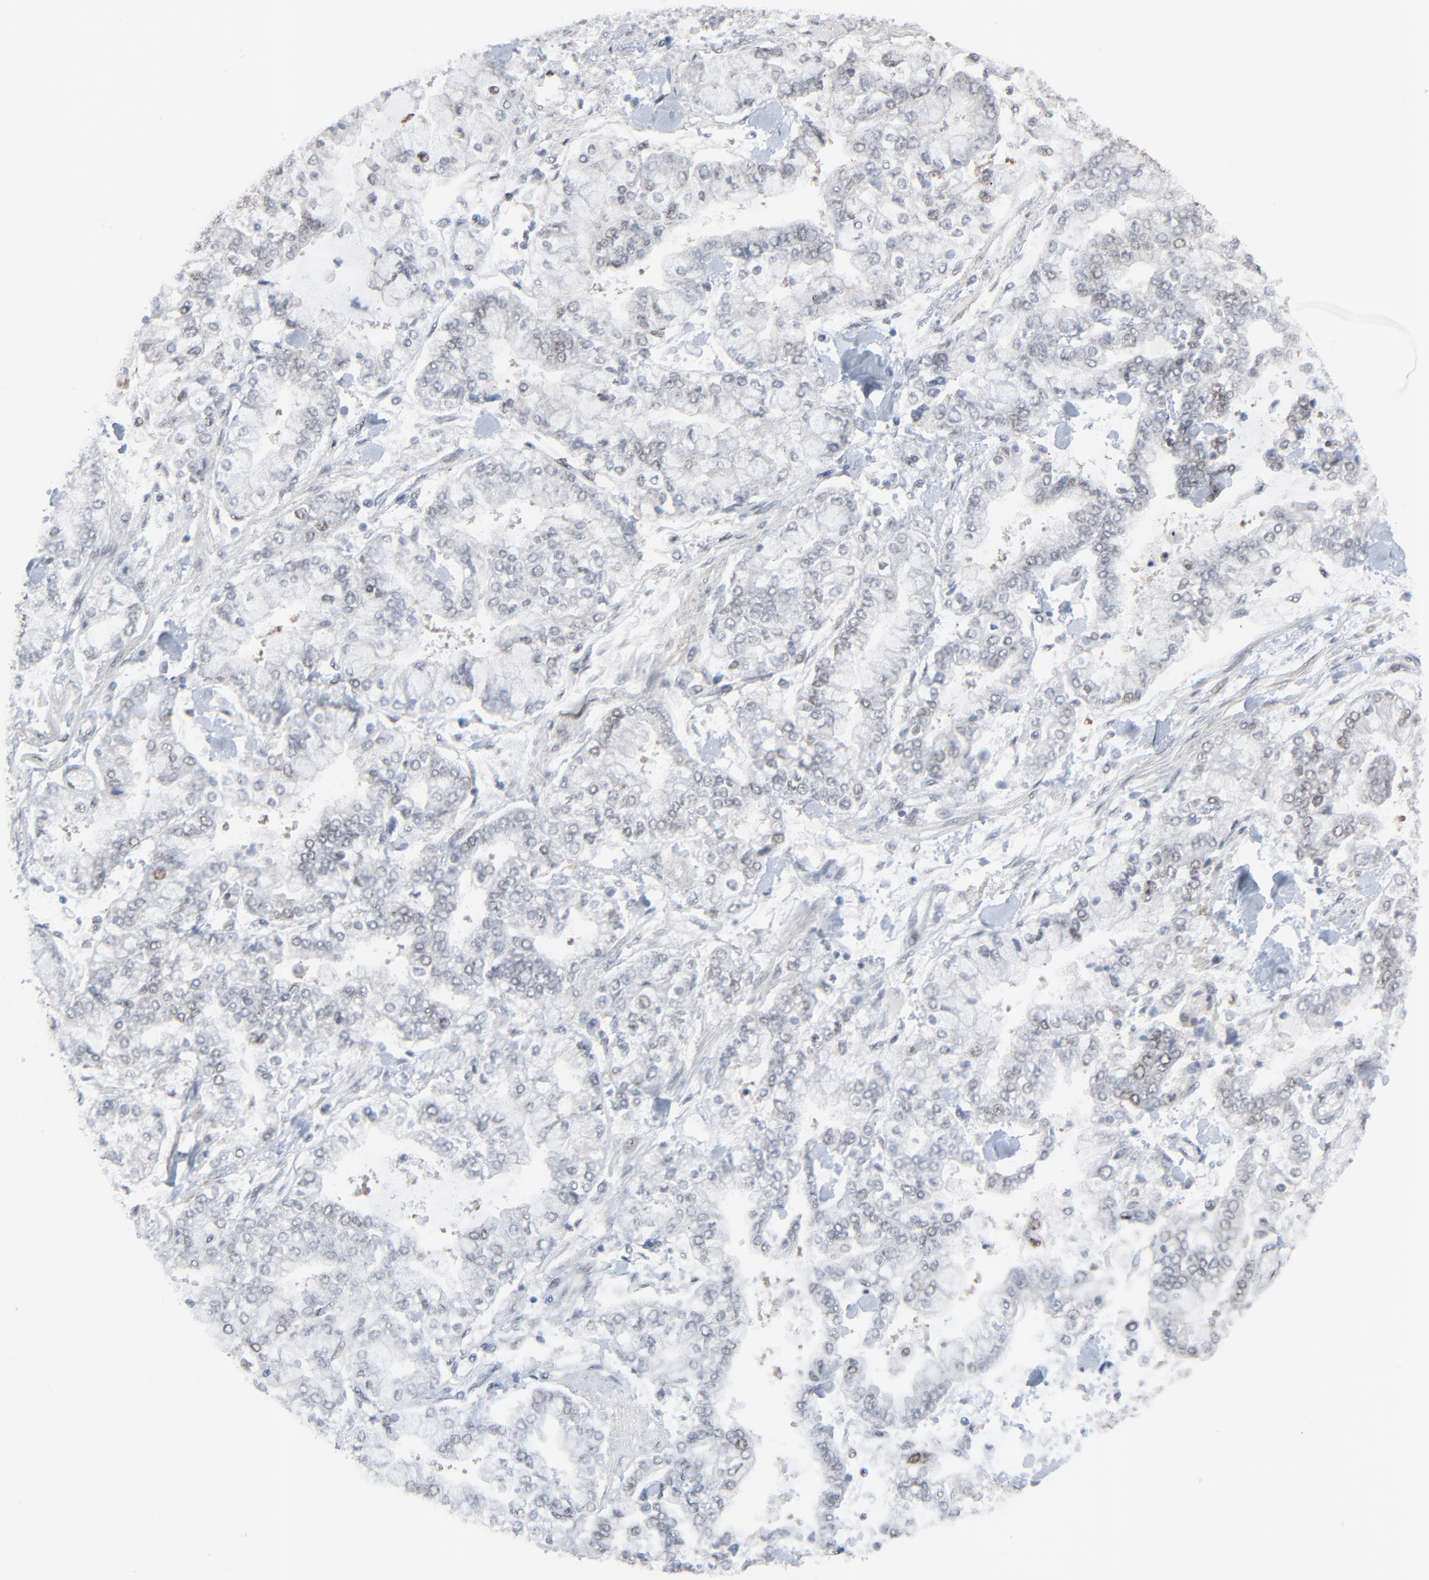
{"staining": {"intensity": "weak", "quantity": "<25%", "location": "nuclear"}, "tissue": "stomach cancer", "cell_type": "Tumor cells", "image_type": "cancer", "snomed": [{"axis": "morphology", "description": "Normal tissue, NOS"}, {"axis": "morphology", "description": "Adenocarcinoma, NOS"}, {"axis": "topography", "description": "Stomach, upper"}, {"axis": "topography", "description": "Stomach"}], "caption": "Immunohistochemical staining of stomach adenocarcinoma exhibits no significant positivity in tumor cells. (DAB immunohistochemistry (IHC), high magnification).", "gene": "FBXO28", "patient": {"sex": "male", "age": 76}}